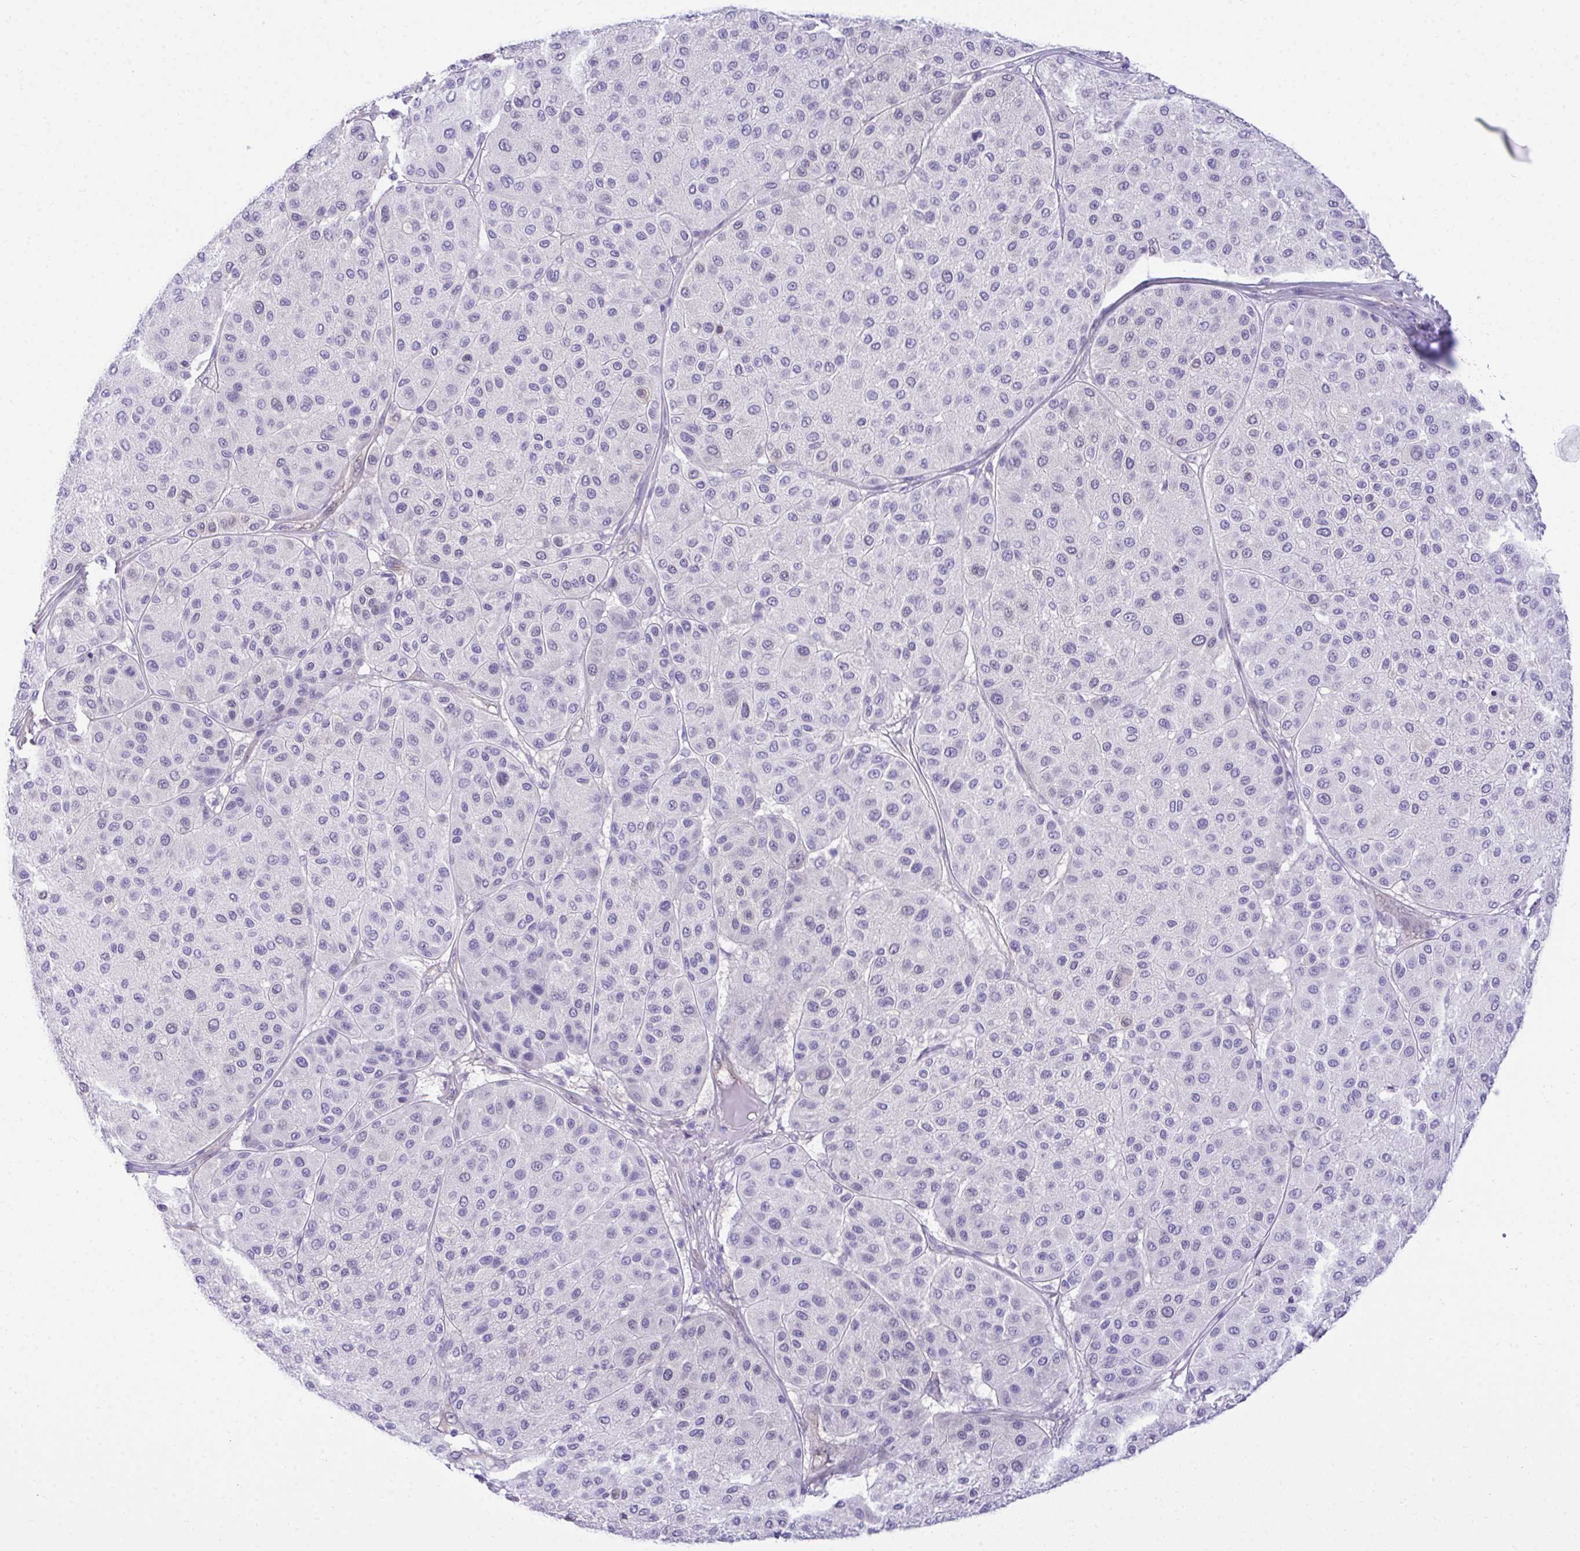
{"staining": {"intensity": "negative", "quantity": "none", "location": "none"}, "tissue": "melanoma", "cell_type": "Tumor cells", "image_type": "cancer", "snomed": [{"axis": "morphology", "description": "Malignant melanoma, Metastatic site"}, {"axis": "topography", "description": "Smooth muscle"}], "caption": "Image shows no significant protein expression in tumor cells of malignant melanoma (metastatic site). Nuclei are stained in blue.", "gene": "PGM2L1", "patient": {"sex": "male", "age": 41}}